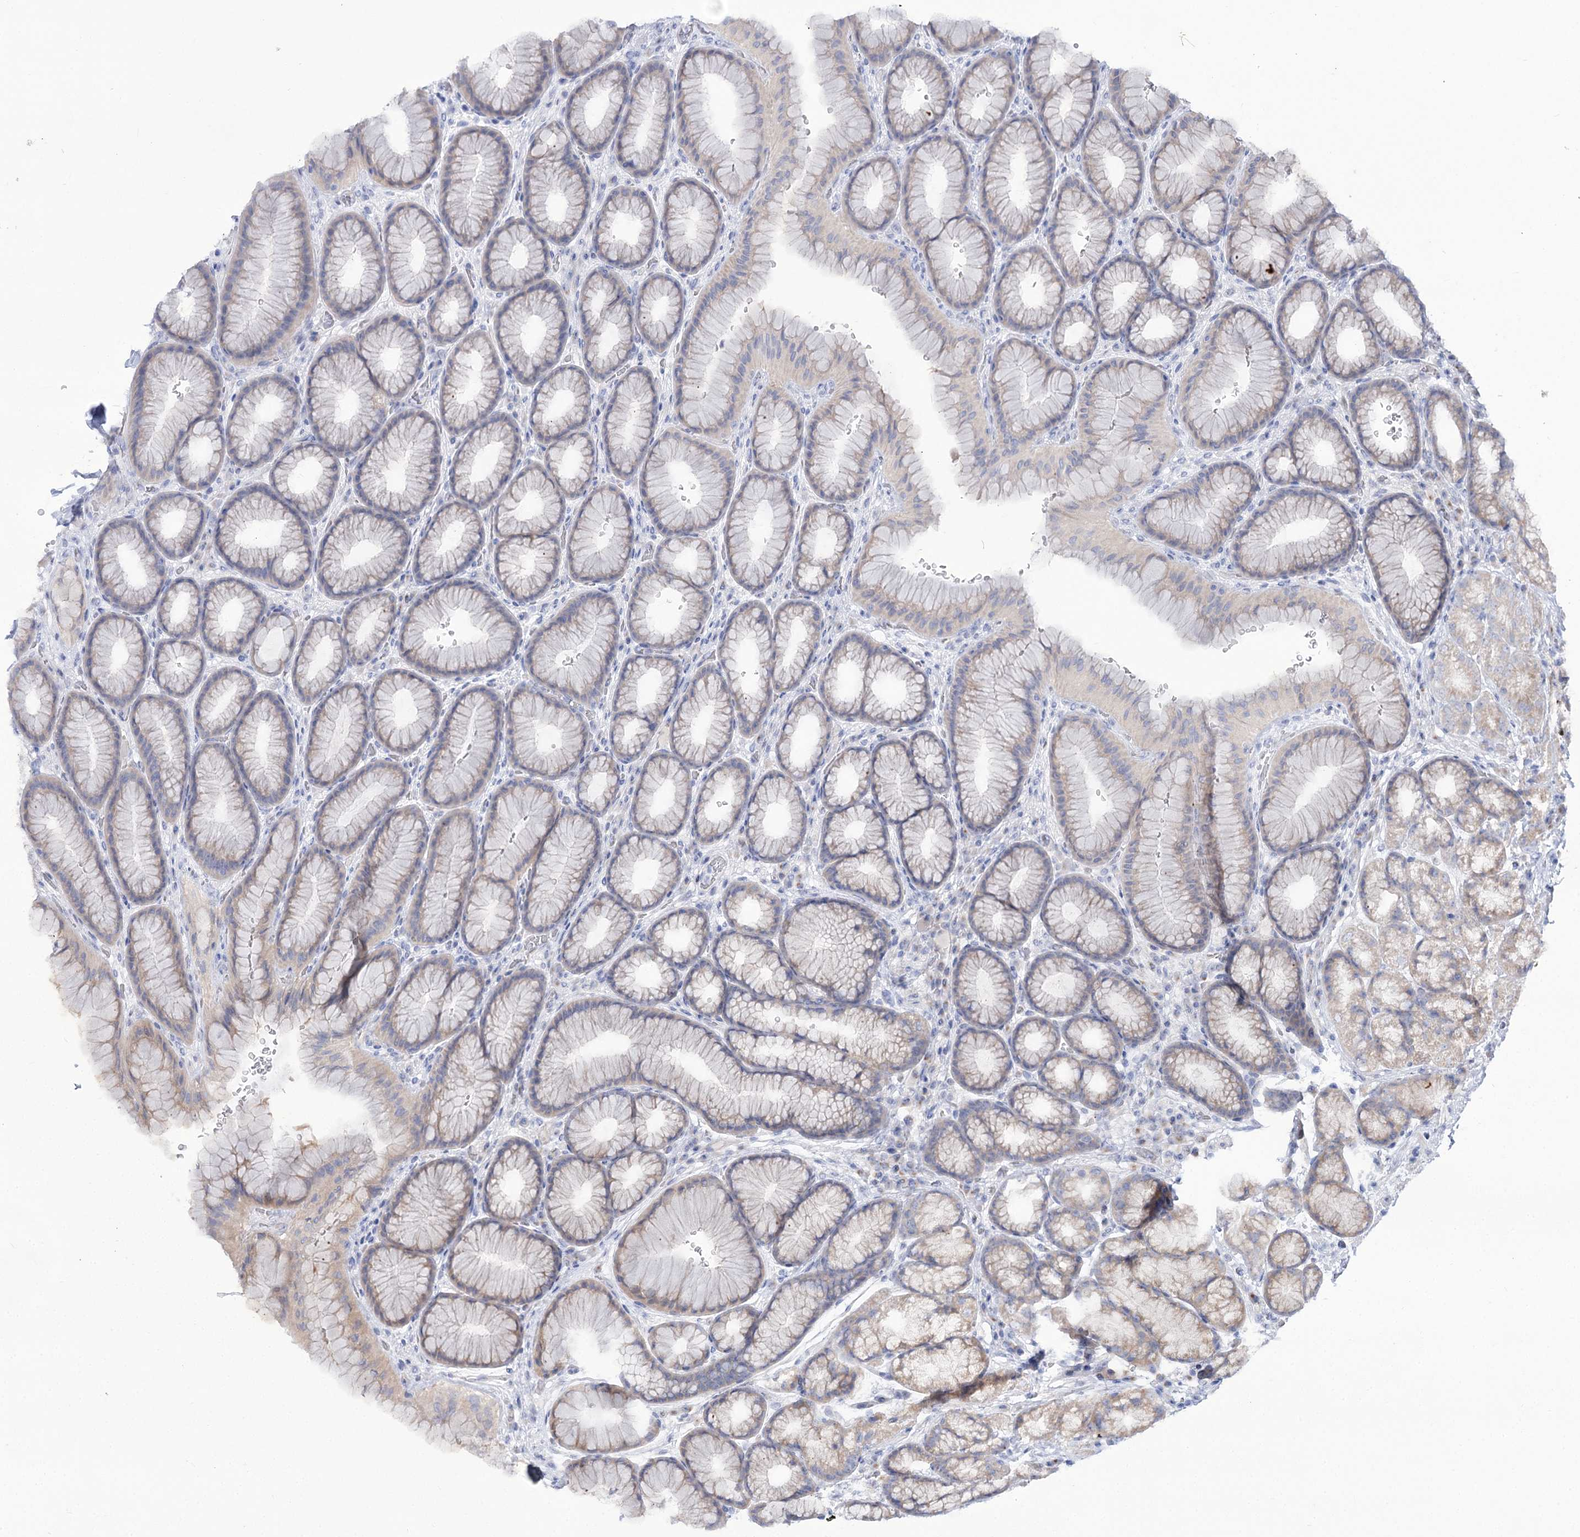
{"staining": {"intensity": "weak", "quantity": "<25%", "location": "cytoplasmic/membranous"}, "tissue": "stomach", "cell_type": "Glandular cells", "image_type": "normal", "snomed": [{"axis": "morphology", "description": "Normal tissue, NOS"}, {"axis": "morphology", "description": "Adenocarcinoma, NOS"}, {"axis": "topography", "description": "Stomach"}], "caption": "Immunohistochemistry photomicrograph of benign stomach: human stomach stained with DAB reveals no significant protein positivity in glandular cells.", "gene": "SUOX", "patient": {"sex": "male", "age": 57}}